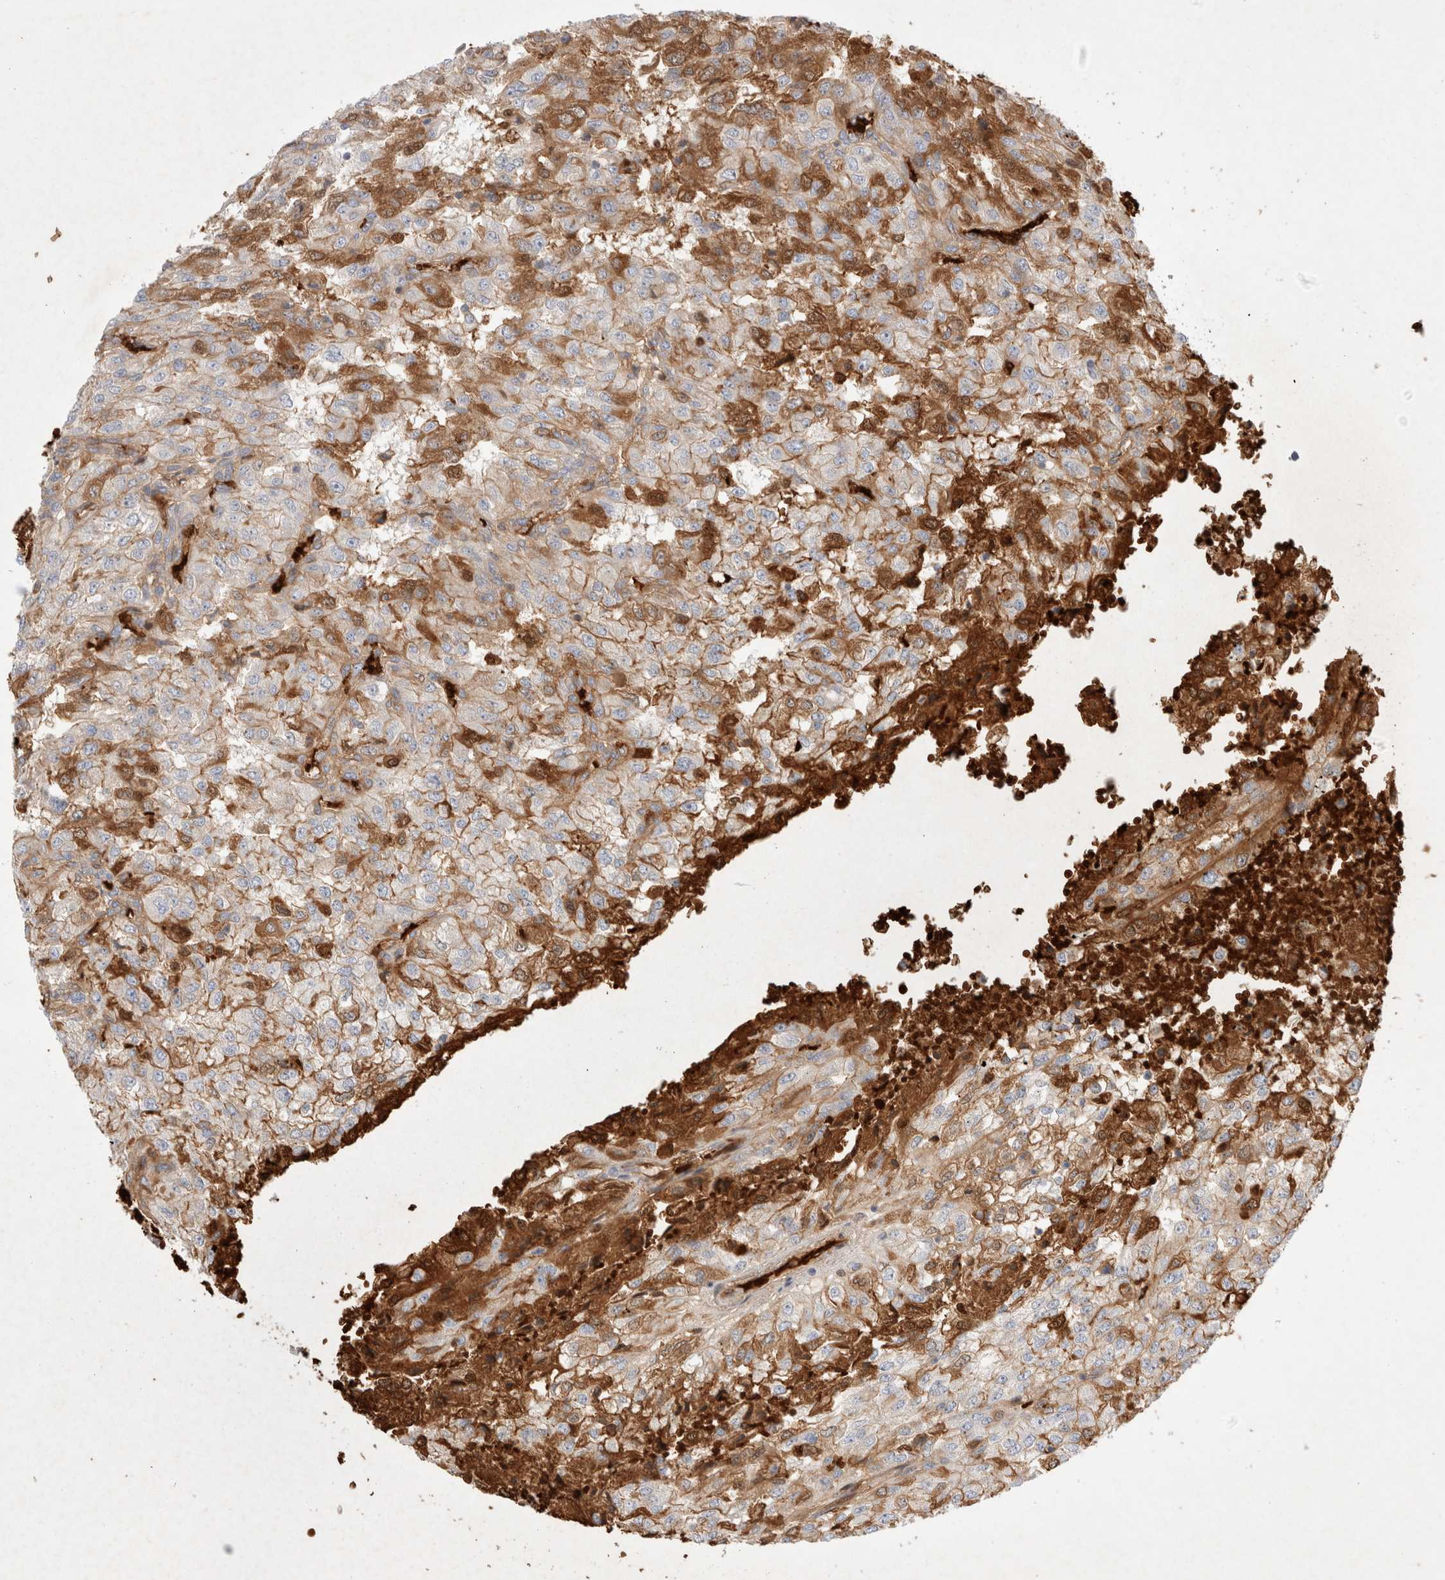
{"staining": {"intensity": "moderate", "quantity": "<25%", "location": "cytoplasmic/membranous"}, "tissue": "renal cancer", "cell_type": "Tumor cells", "image_type": "cancer", "snomed": [{"axis": "morphology", "description": "Adenocarcinoma, NOS"}, {"axis": "topography", "description": "Kidney"}], "caption": "Moderate cytoplasmic/membranous positivity is seen in approximately <25% of tumor cells in renal cancer.", "gene": "MST1", "patient": {"sex": "female", "age": 54}}